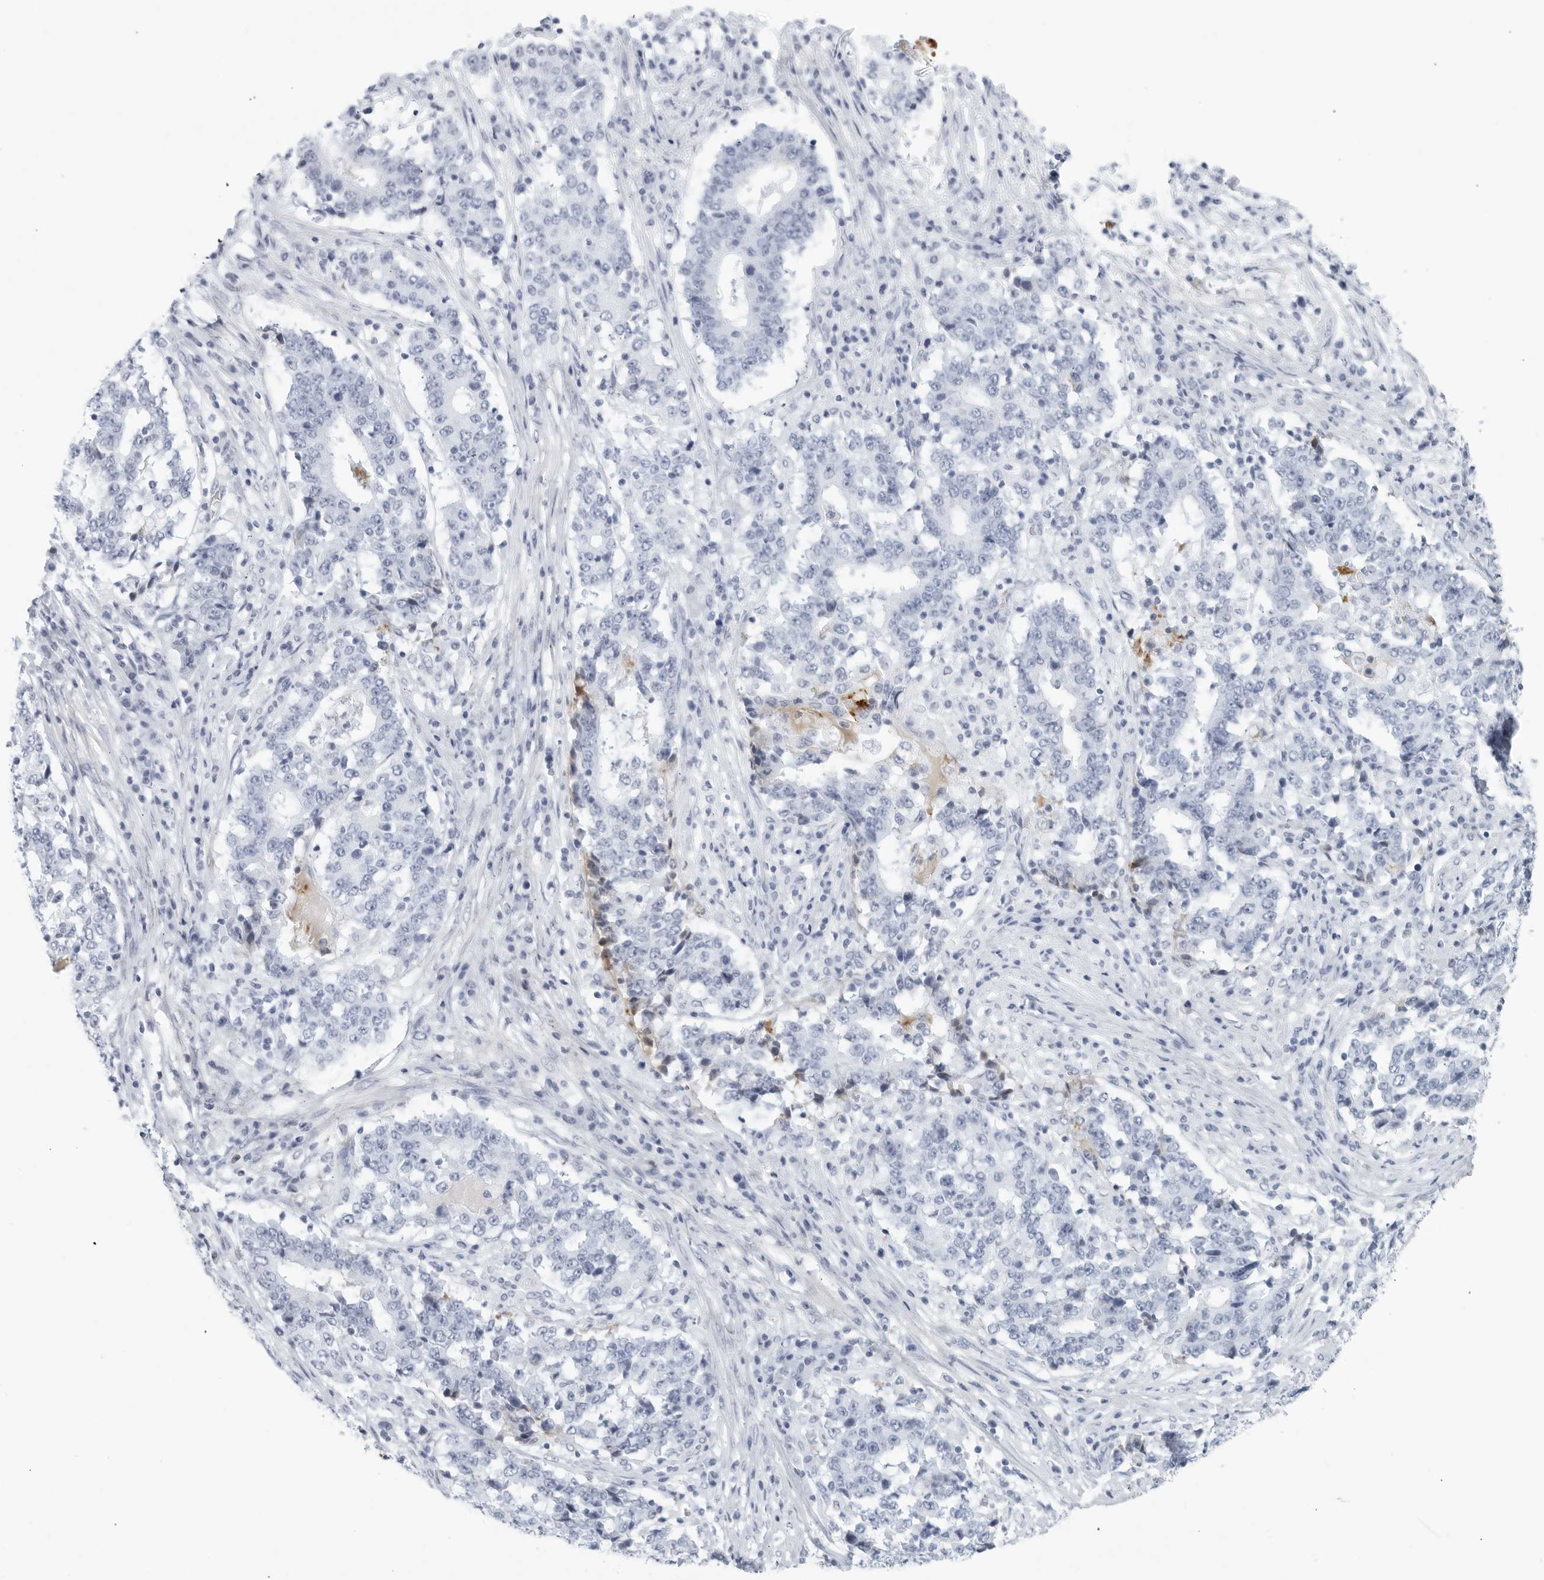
{"staining": {"intensity": "negative", "quantity": "none", "location": "none"}, "tissue": "stomach cancer", "cell_type": "Tumor cells", "image_type": "cancer", "snomed": [{"axis": "morphology", "description": "Adenocarcinoma, NOS"}, {"axis": "topography", "description": "Stomach"}], "caption": "A photomicrograph of adenocarcinoma (stomach) stained for a protein demonstrates no brown staining in tumor cells. (DAB immunohistochemistry visualized using brightfield microscopy, high magnification).", "gene": "FGG", "patient": {"sex": "male", "age": 59}}